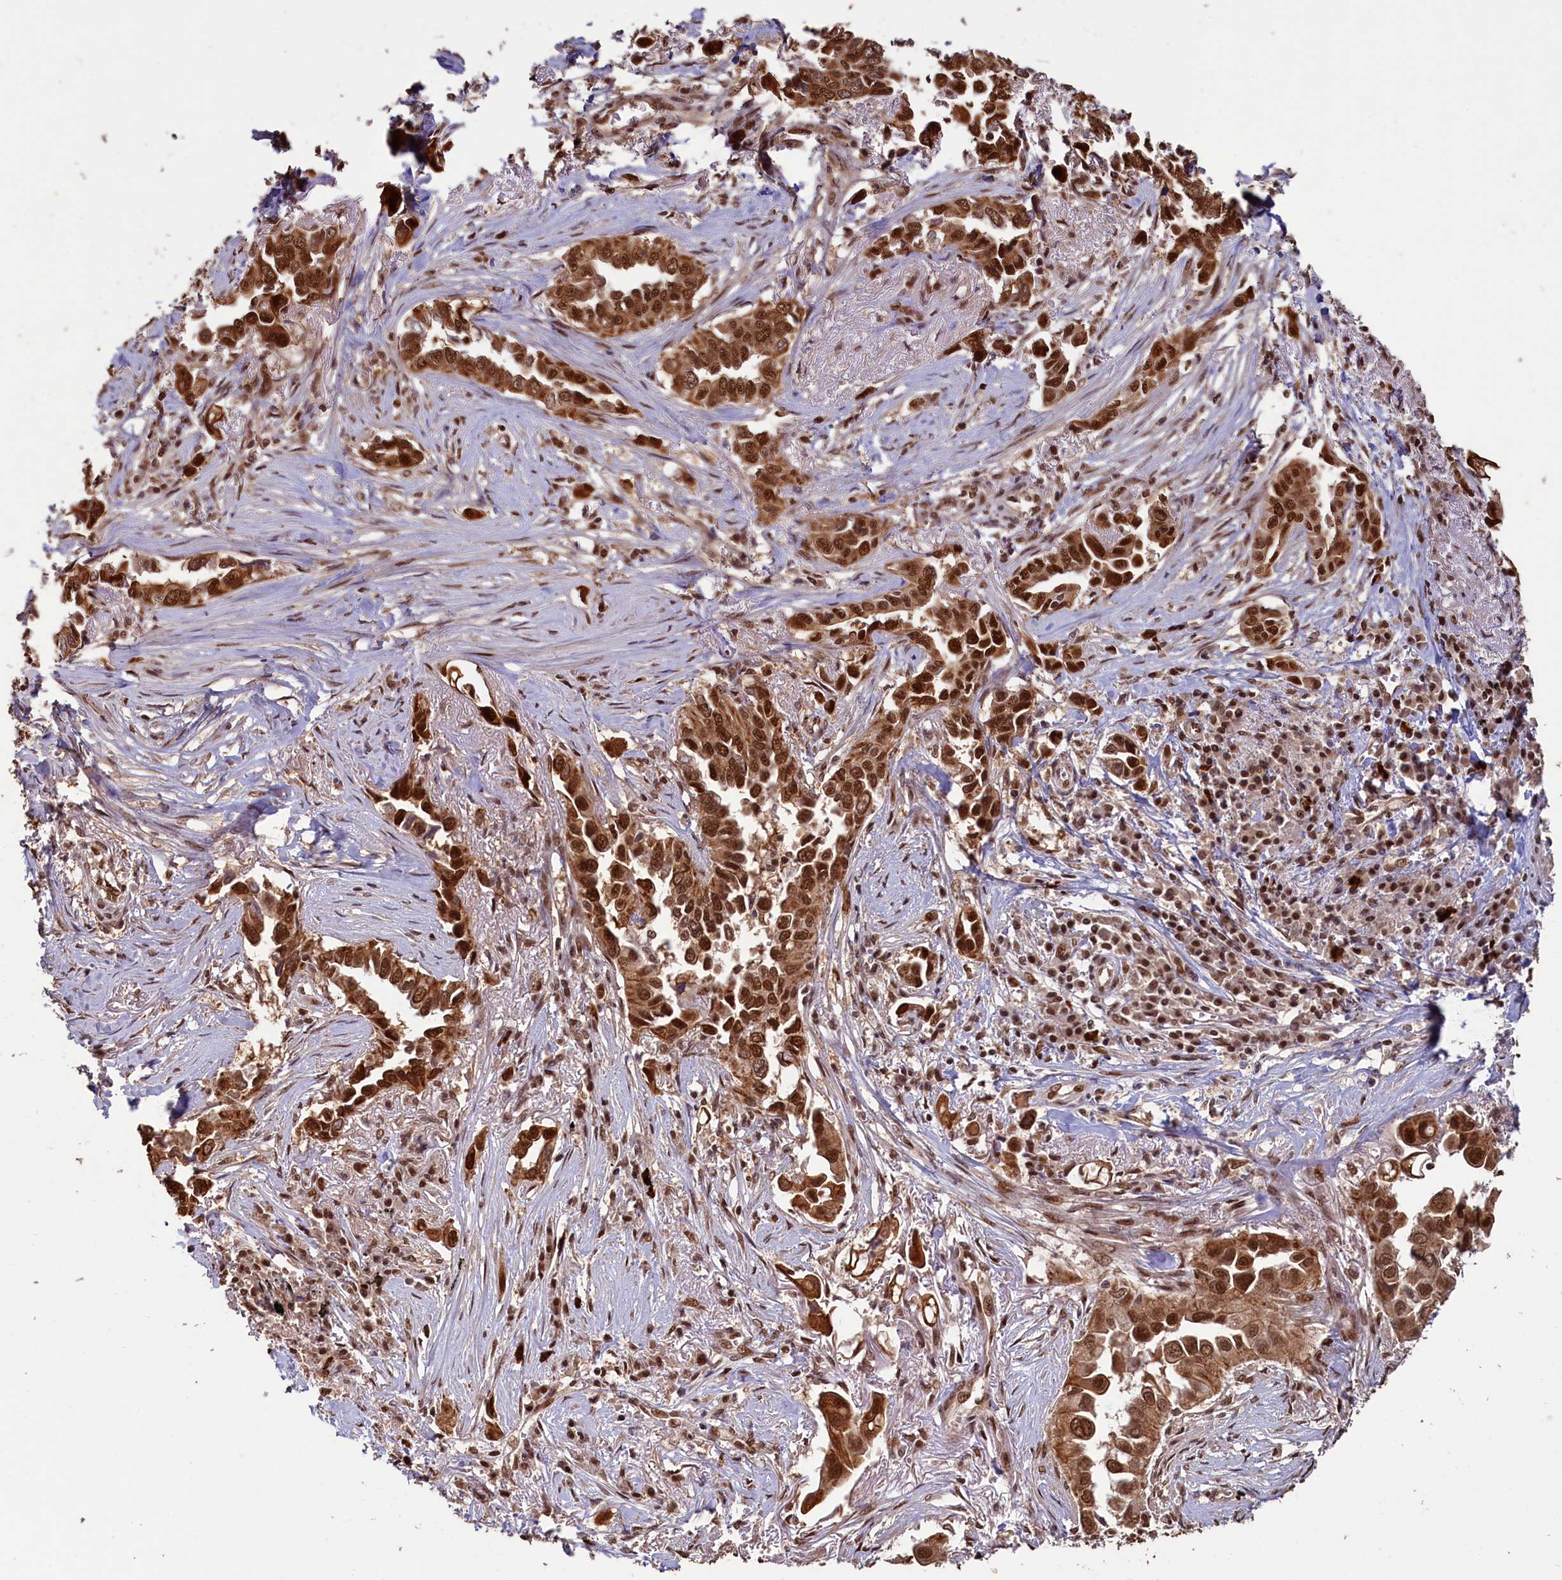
{"staining": {"intensity": "strong", "quantity": ">75%", "location": "cytoplasmic/membranous,nuclear"}, "tissue": "lung cancer", "cell_type": "Tumor cells", "image_type": "cancer", "snomed": [{"axis": "morphology", "description": "Adenocarcinoma, NOS"}, {"axis": "topography", "description": "Lung"}], "caption": "Adenocarcinoma (lung) was stained to show a protein in brown. There is high levels of strong cytoplasmic/membranous and nuclear positivity in approximately >75% of tumor cells.", "gene": "NAE1", "patient": {"sex": "female", "age": 76}}